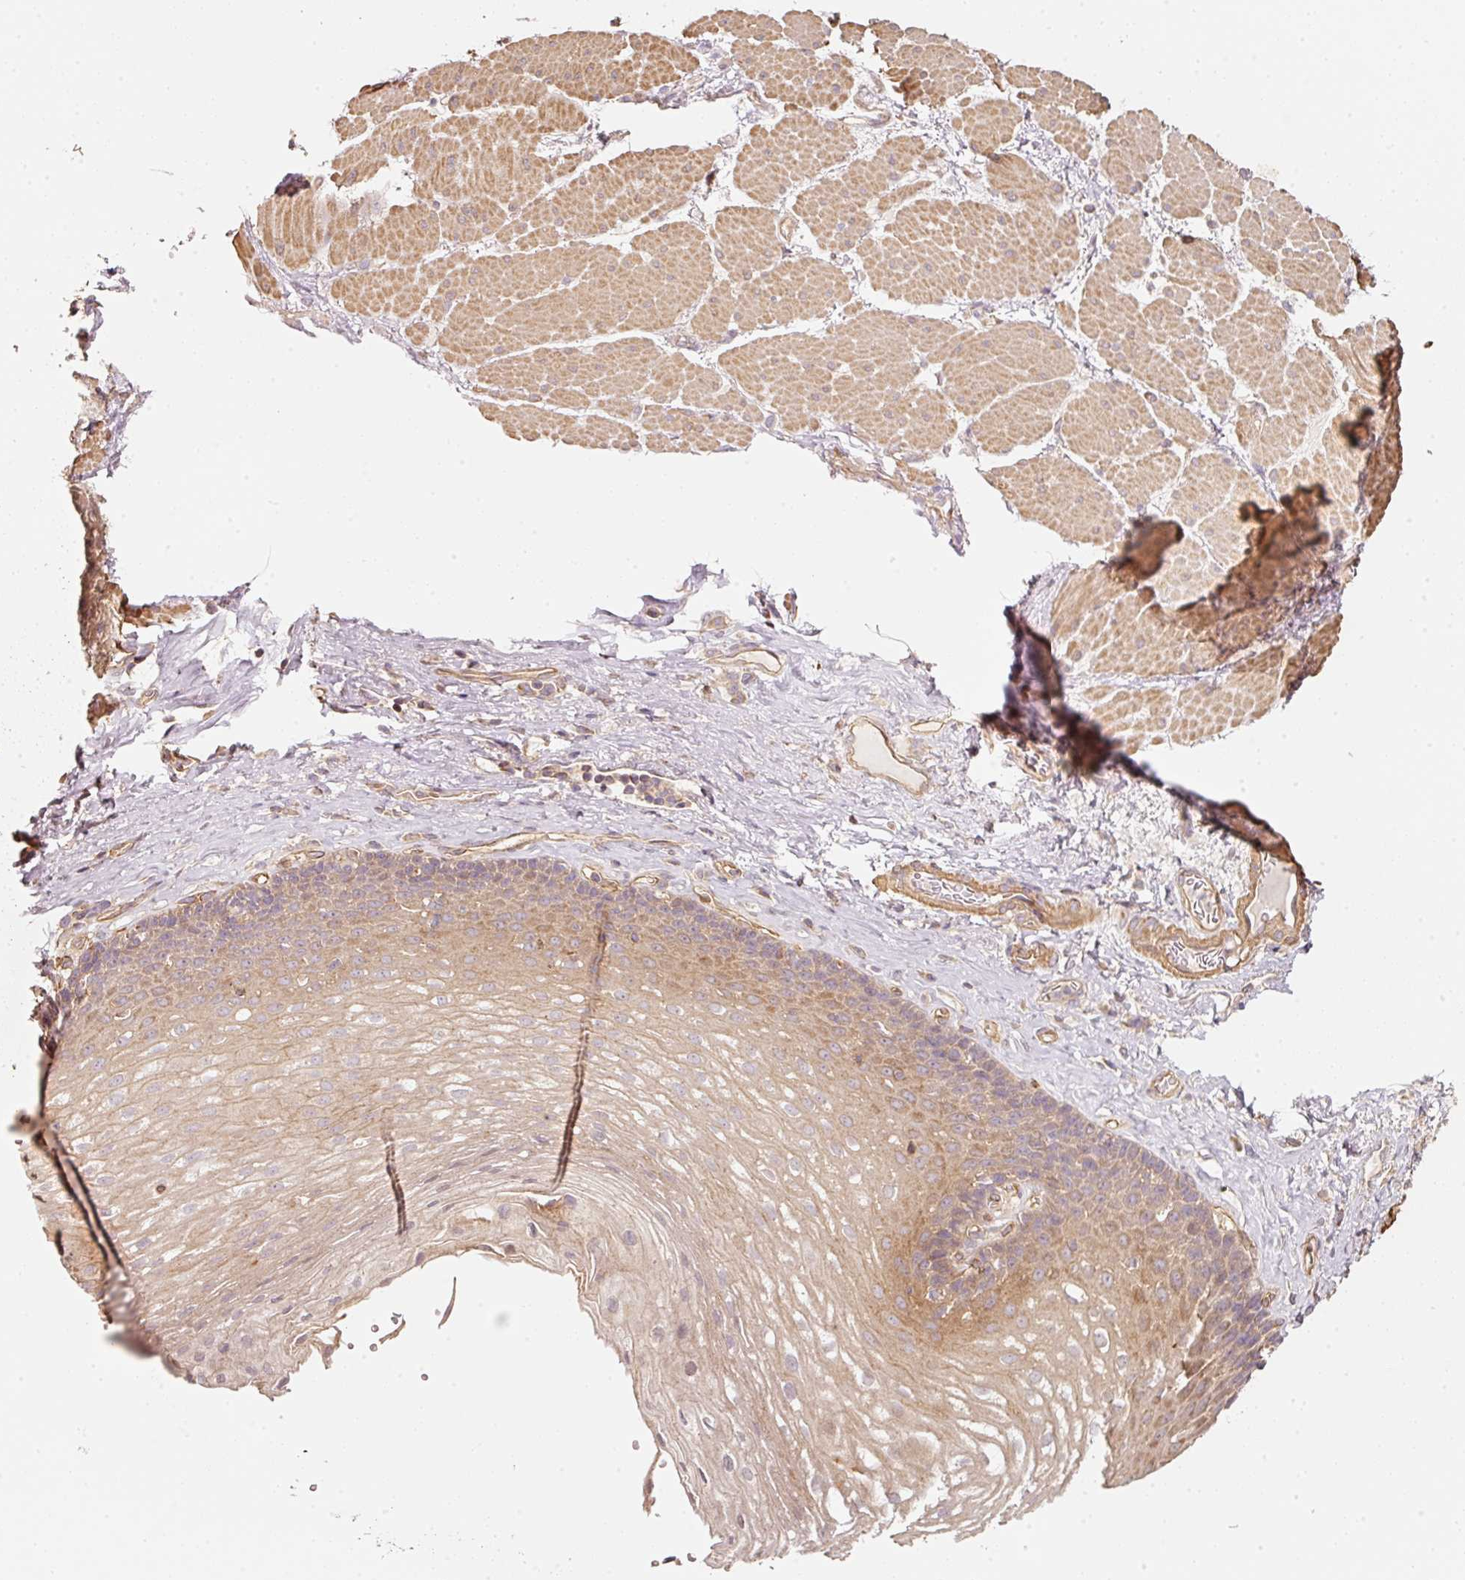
{"staining": {"intensity": "moderate", "quantity": "<25%", "location": "cytoplasmic/membranous,nuclear"}, "tissue": "esophagus", "cell_type": "Squamous epithelial cells", "image_type": "normal", "snomed": [{"axis": "morphology", "description": "Normal tissue, NOS"}, {"axis": "topography", "description": "Esophagus"}], "caption": "IHC histopathology image of normal esophagus stained for a protein (brown), which displays low levels of moderate cytoplasmic/membranous,nuclear positivity in approximately <25% of squamous epithelial cells.", "gene": "CEP95", "patient": {"sex": "female", "age": 66}}